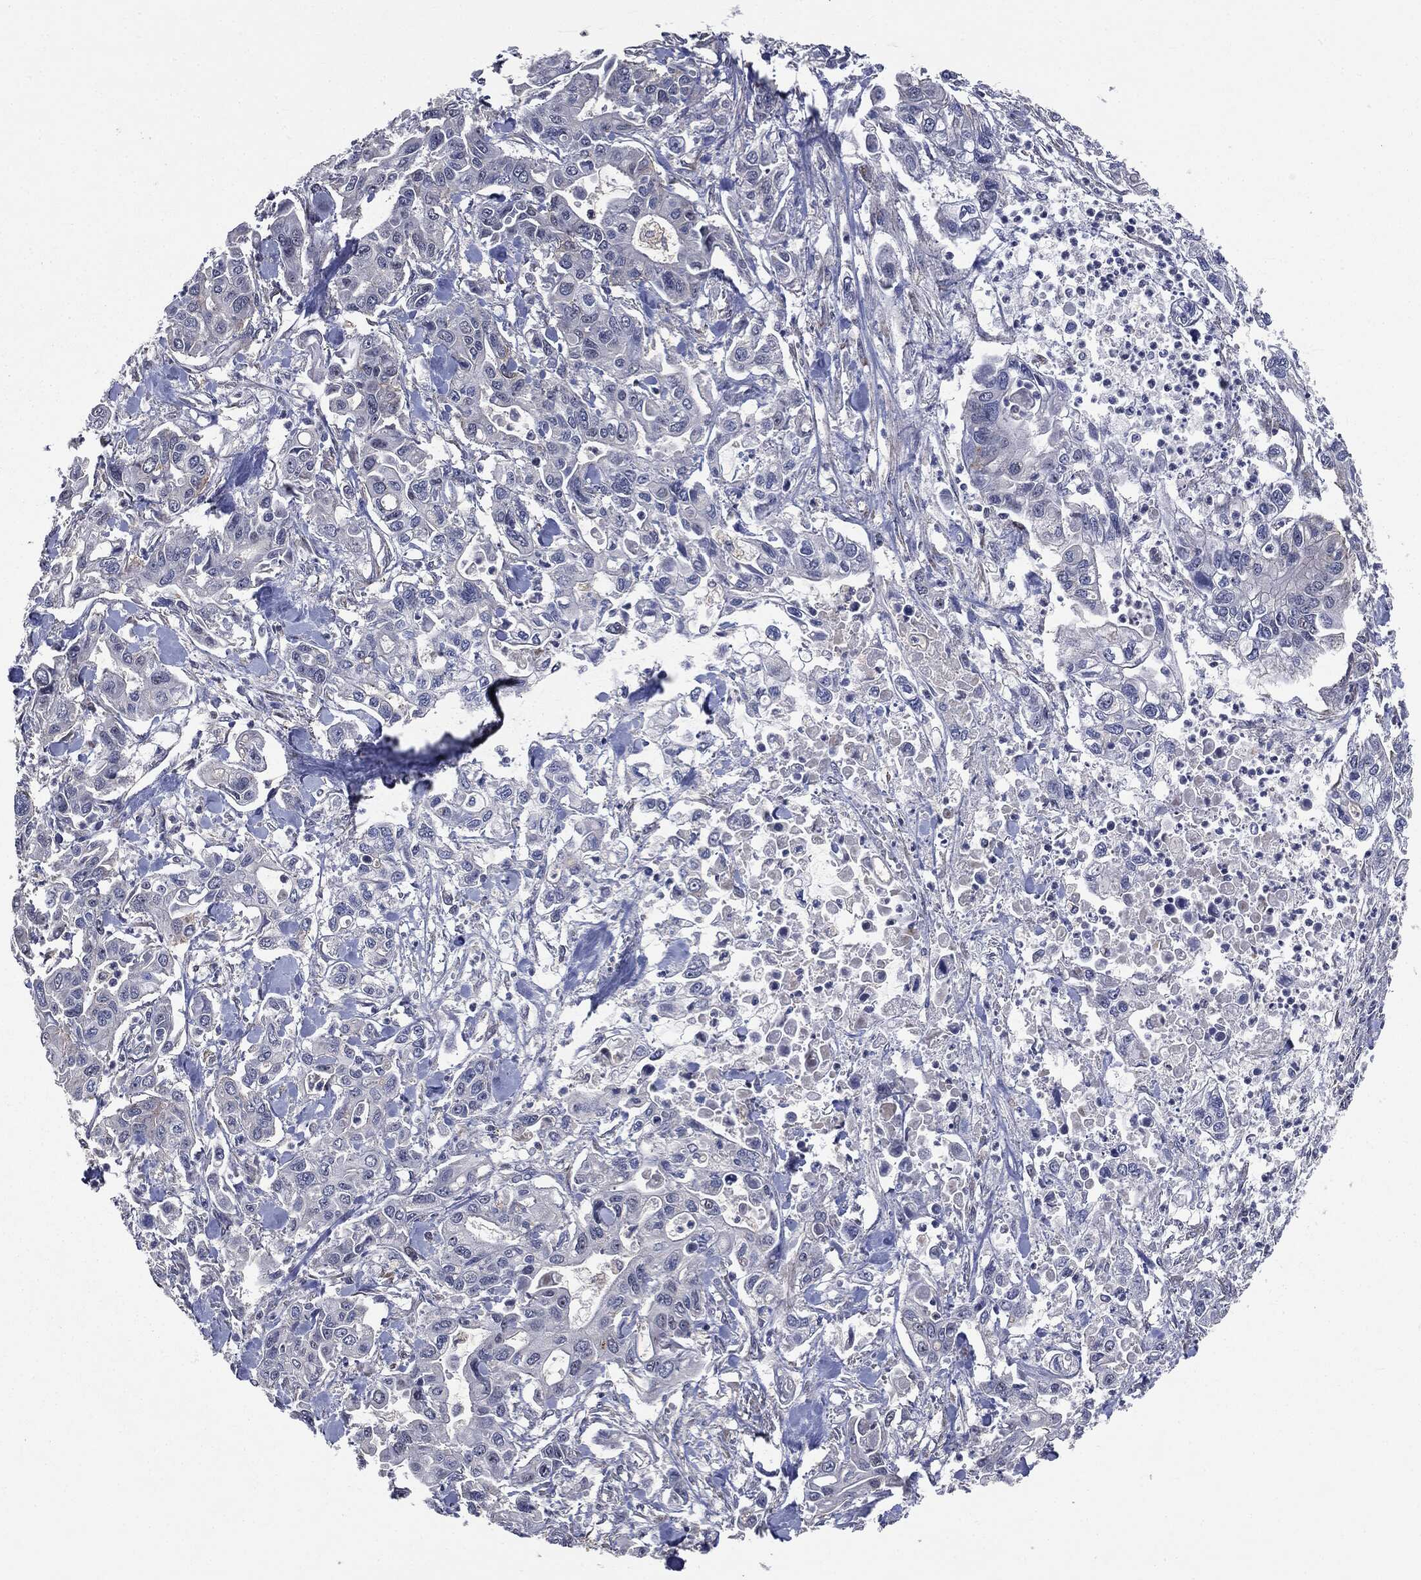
{"staining": {"intensity": "negative", "quantity": "none", "location": "none"}, "tissue": "pancreatic cancer", "cell_type": "Tumor cells", "image_type": "cancer", "snomed": [{"axis": "morphology", "description": "Adenocarcinoma, NOS"}, {"axis": "topography", "description": "Pancreas"}], "caption": "This photomicrograph is of pancreatic adenocarcinoma stained with immunohistochemistry (IHC) to label a protein in brown with the nuclei are counter-stained blue. There is no positivity in tumor cells. (DAB (3,3'-diaminobenzidine) IHC, high magnification).", "gene": "TRMT1L", "patient": {"sex": "male", "age": 62}}